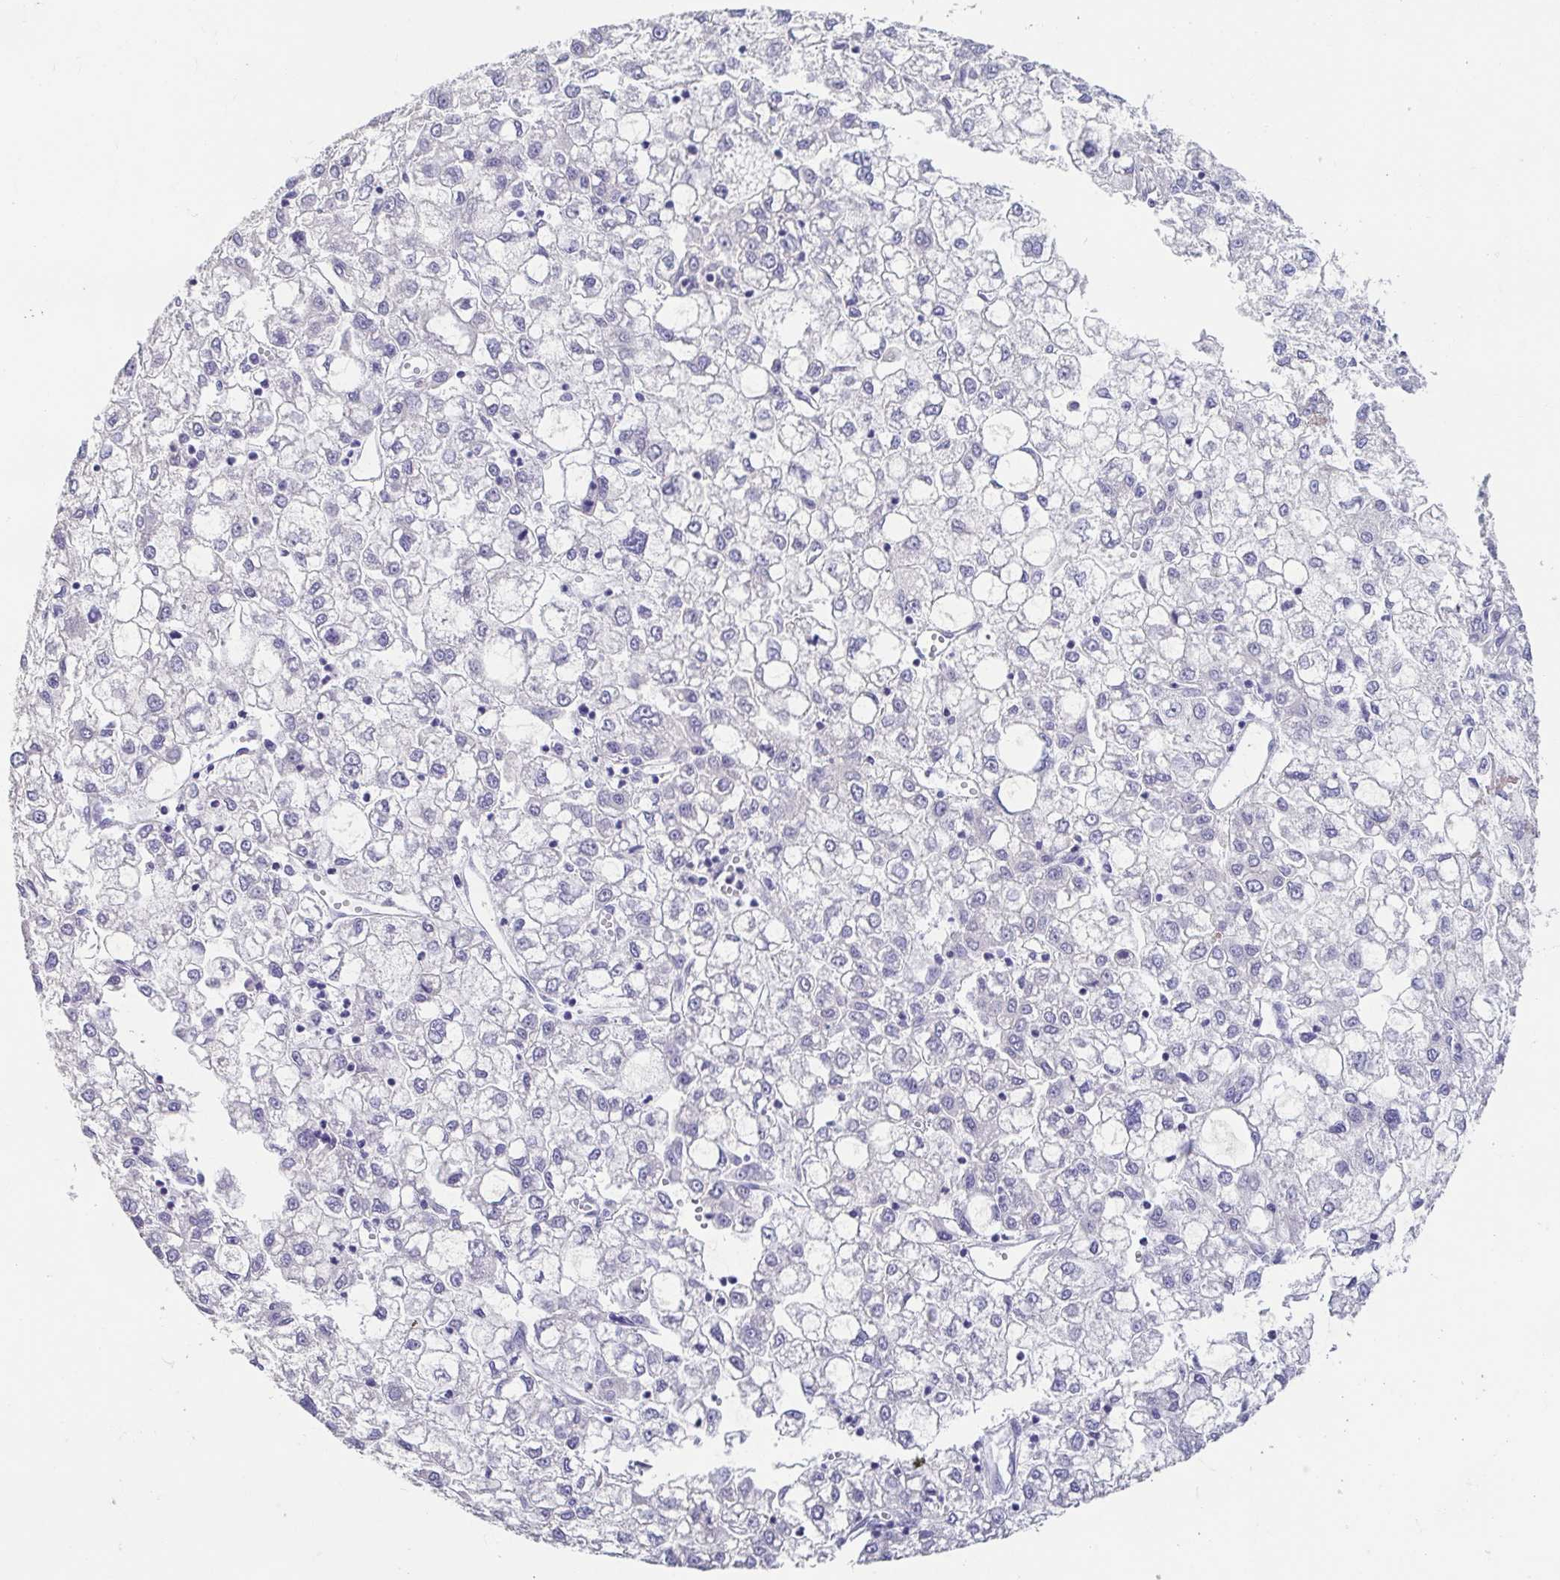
{"staining": {"intensity": "negative", "quantity": "none", "location": "none"}, "tissue": "liver cancer", "cell_type": "Tumor cells", "image_type": "cancer", "snomed": [{"axis": "morphology", "description": "Carcinoma, Hepatocellular, NOS"}, {"axis": "topography", "description": "Liver"}], "caption": "DAB (3,3'-diaminobenzidine) immunohistochemical staining of liver hepatocellular carcinoma reveals no significant staining in tumor cells.", "gene": "FABP3", "patient": {"sex": "male", "age": 40}}